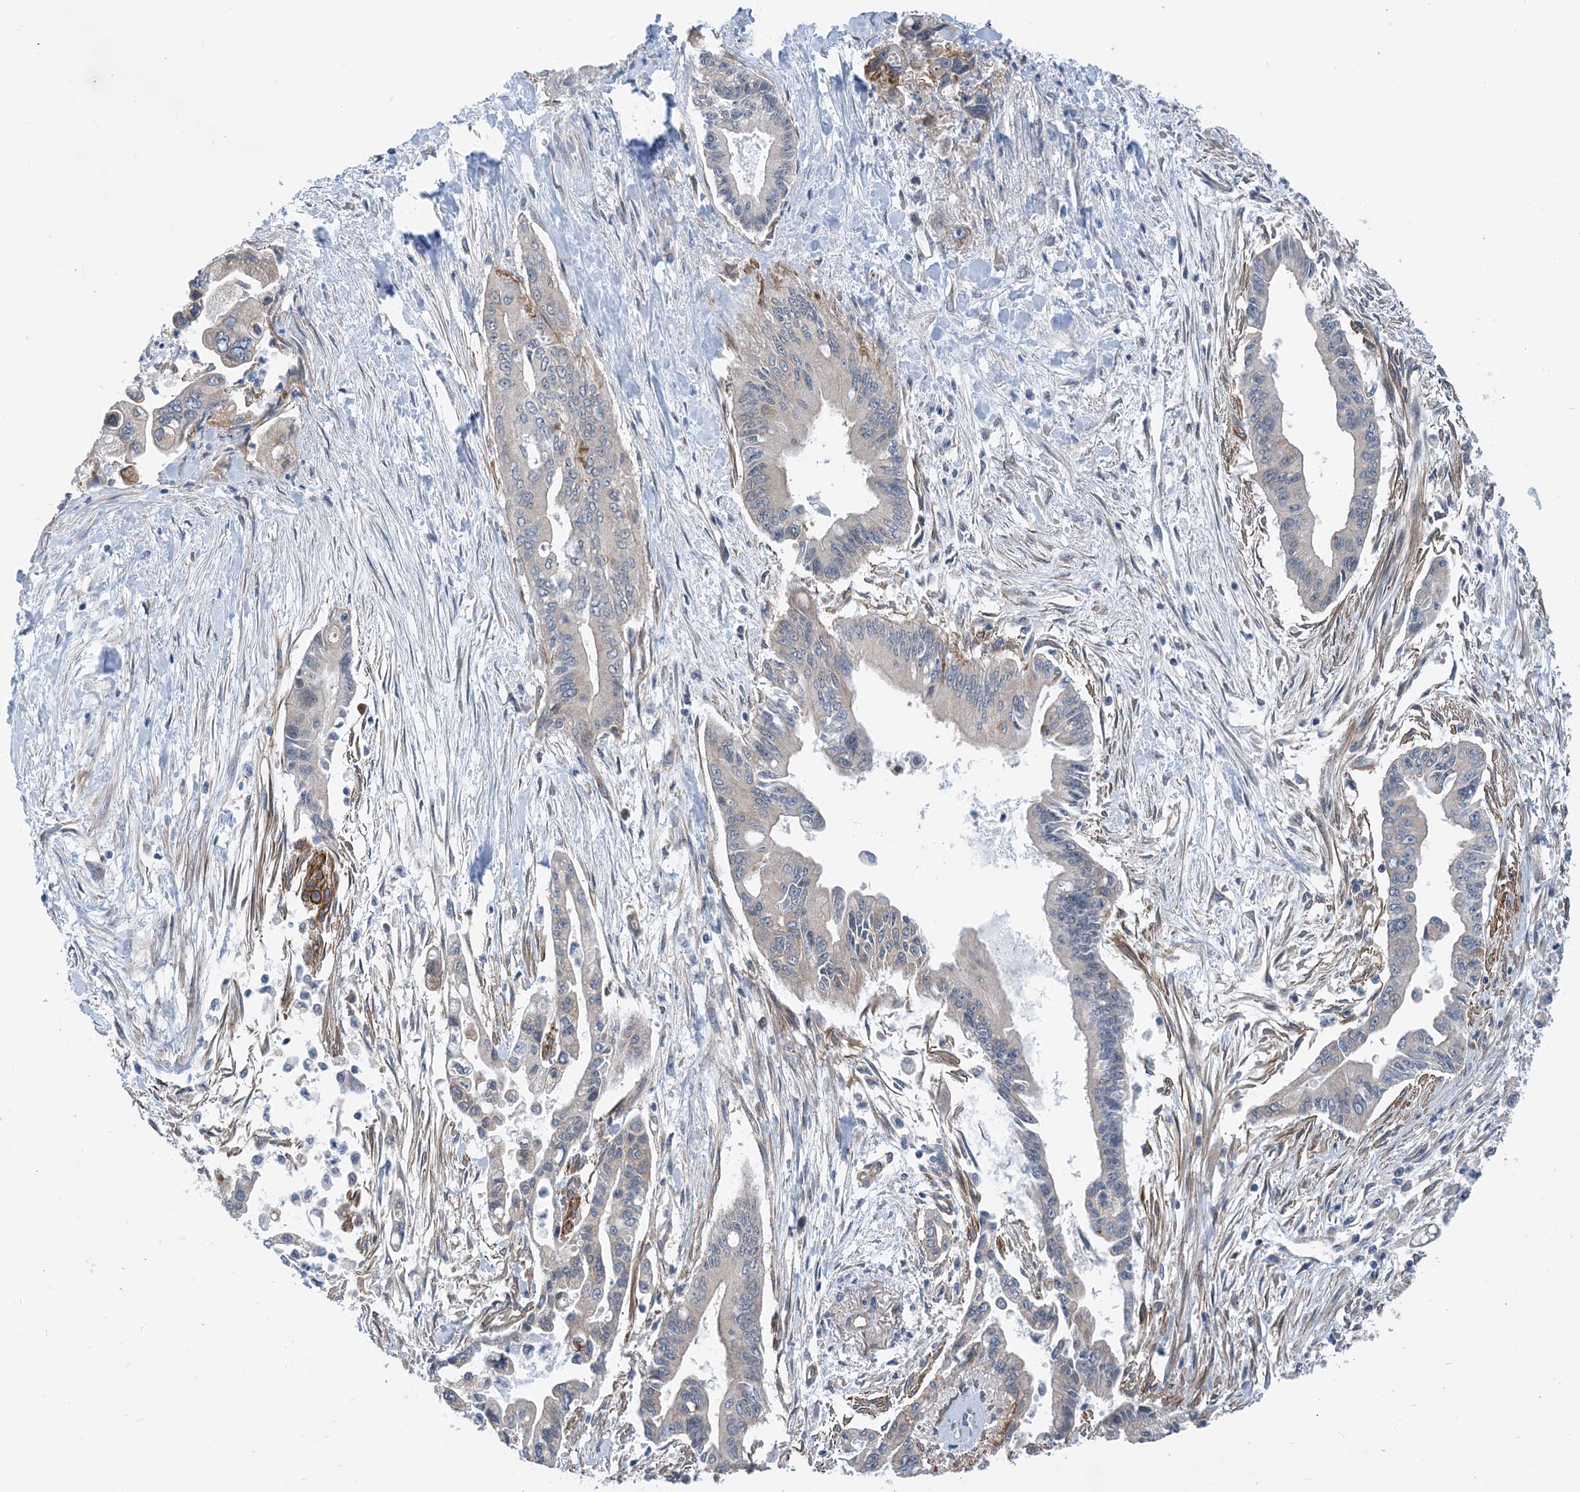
{"staining": {"intensity": "weak", "quantity": "<25%", "location": "cytoplasmic/membranous"}, "tissue": "pancreatic cancer", "cell_type": "Tumor cells", "image_type": "cancer", "snomed": [{"axis": "morphology", "description": "Adenocarcinoma, NOS"}, {"axis": "topography", "description": "Pancreas"}], "caption": "An image of human adenocarcinoma (pancreatic) is negative for staining in tumor cells. (DAB immunohistochemistry (IHC) with hematoxylin counter stain).", "gene": "PLEKHA3", "patient": {"sex": "male", "age": 70}}